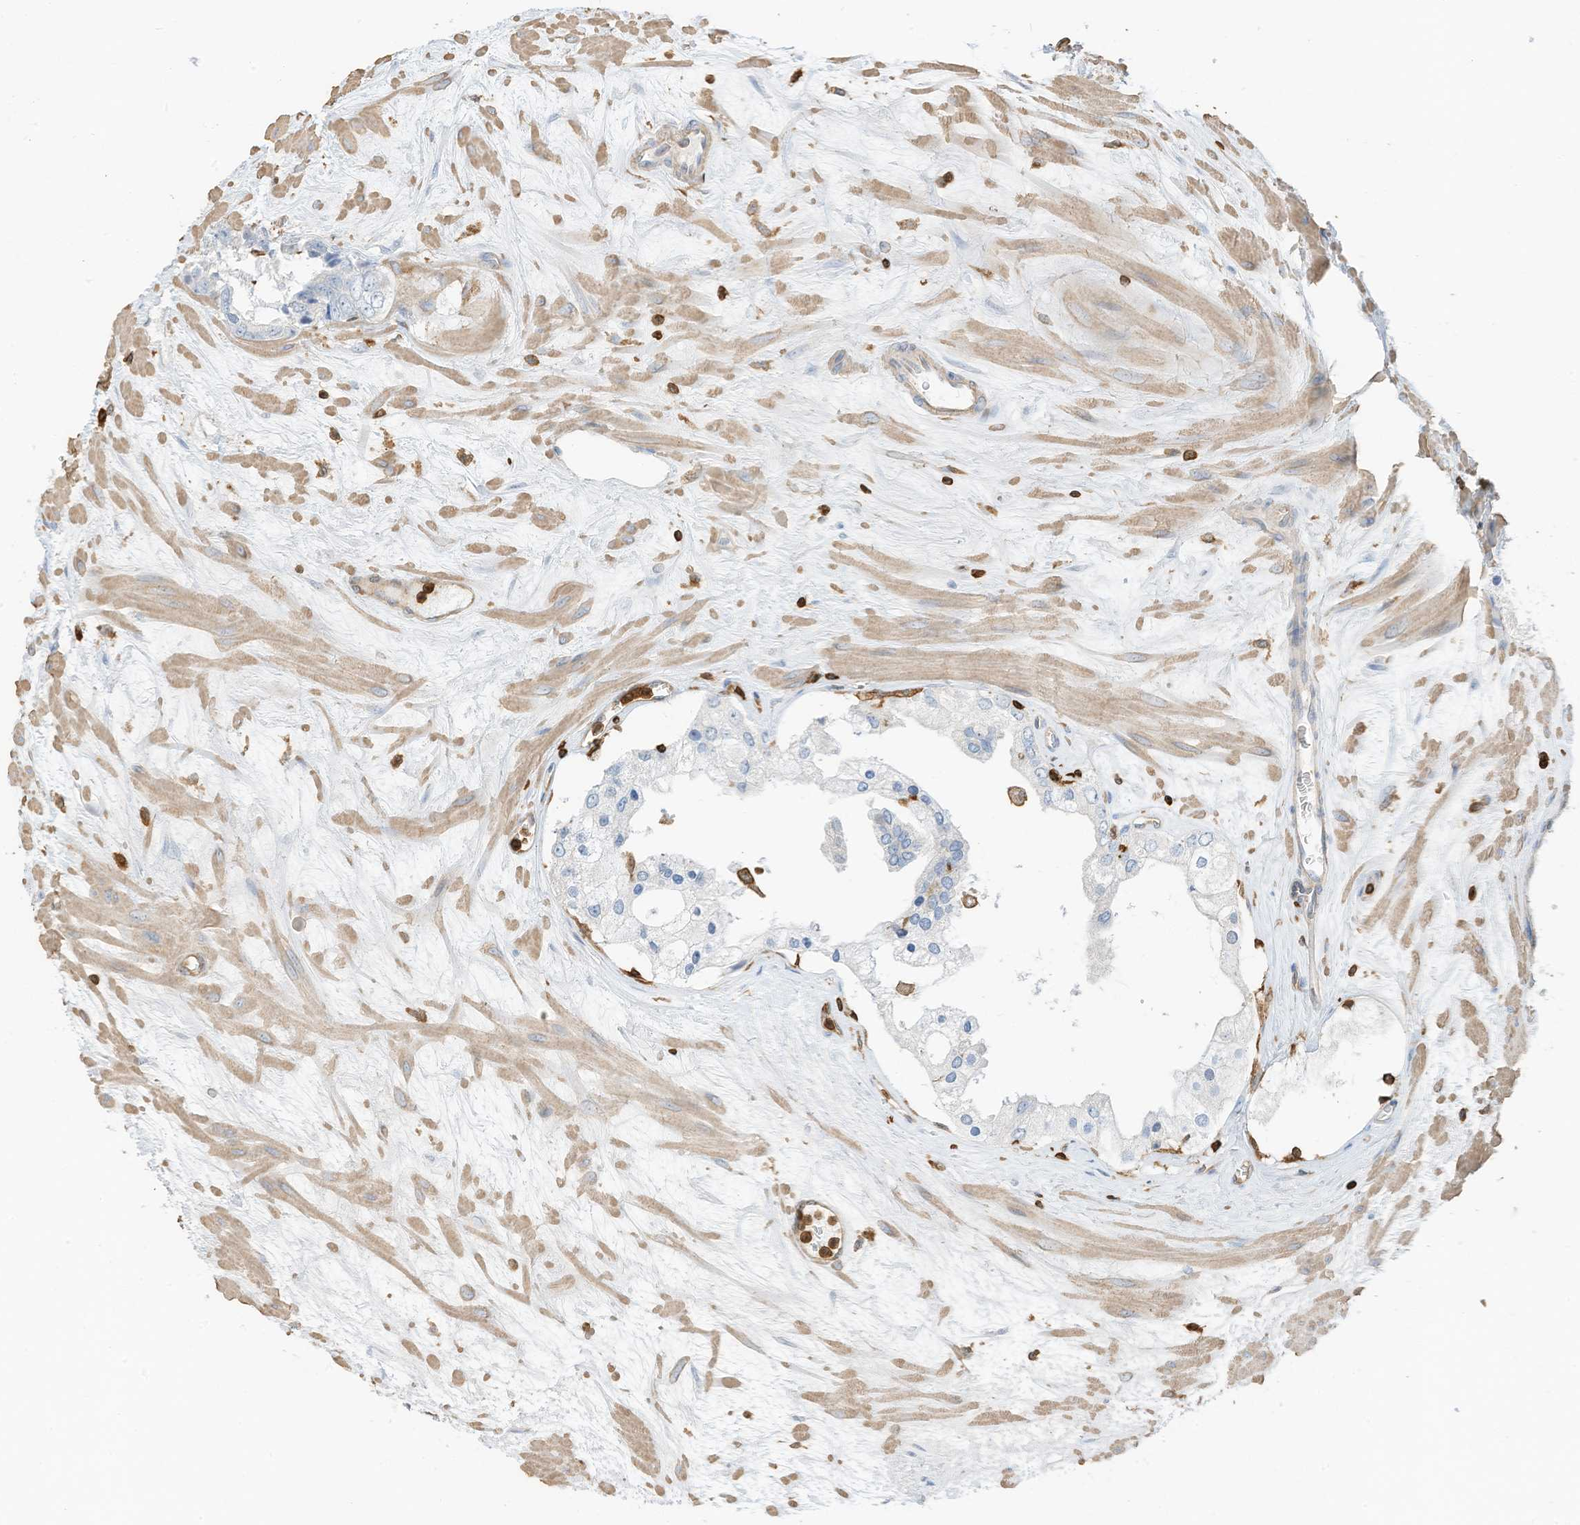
{"staining": {"intensity": "negative", "quantity": "none", "location": "none"}, "tissue": "prostate cancer", "cell_type": "Tumor cells", "image_type": "cancer", "snomed": [{"axis": "morphology", "description": "Adenocarcinoma, High grade"}, {"axis": "topography", "description": "Prostate"}], "caption": "This photomicrograph is of prostate cancer (adenocarcinoma (high-grade)) stained with immunohistochemistry (IHC) to label a protein in brown with the nuclei are counter-stained blue. There is no positivity in tumor cells.", "gene": "ARHGAP25", "patient": {"sex": "male", "age": 66}}